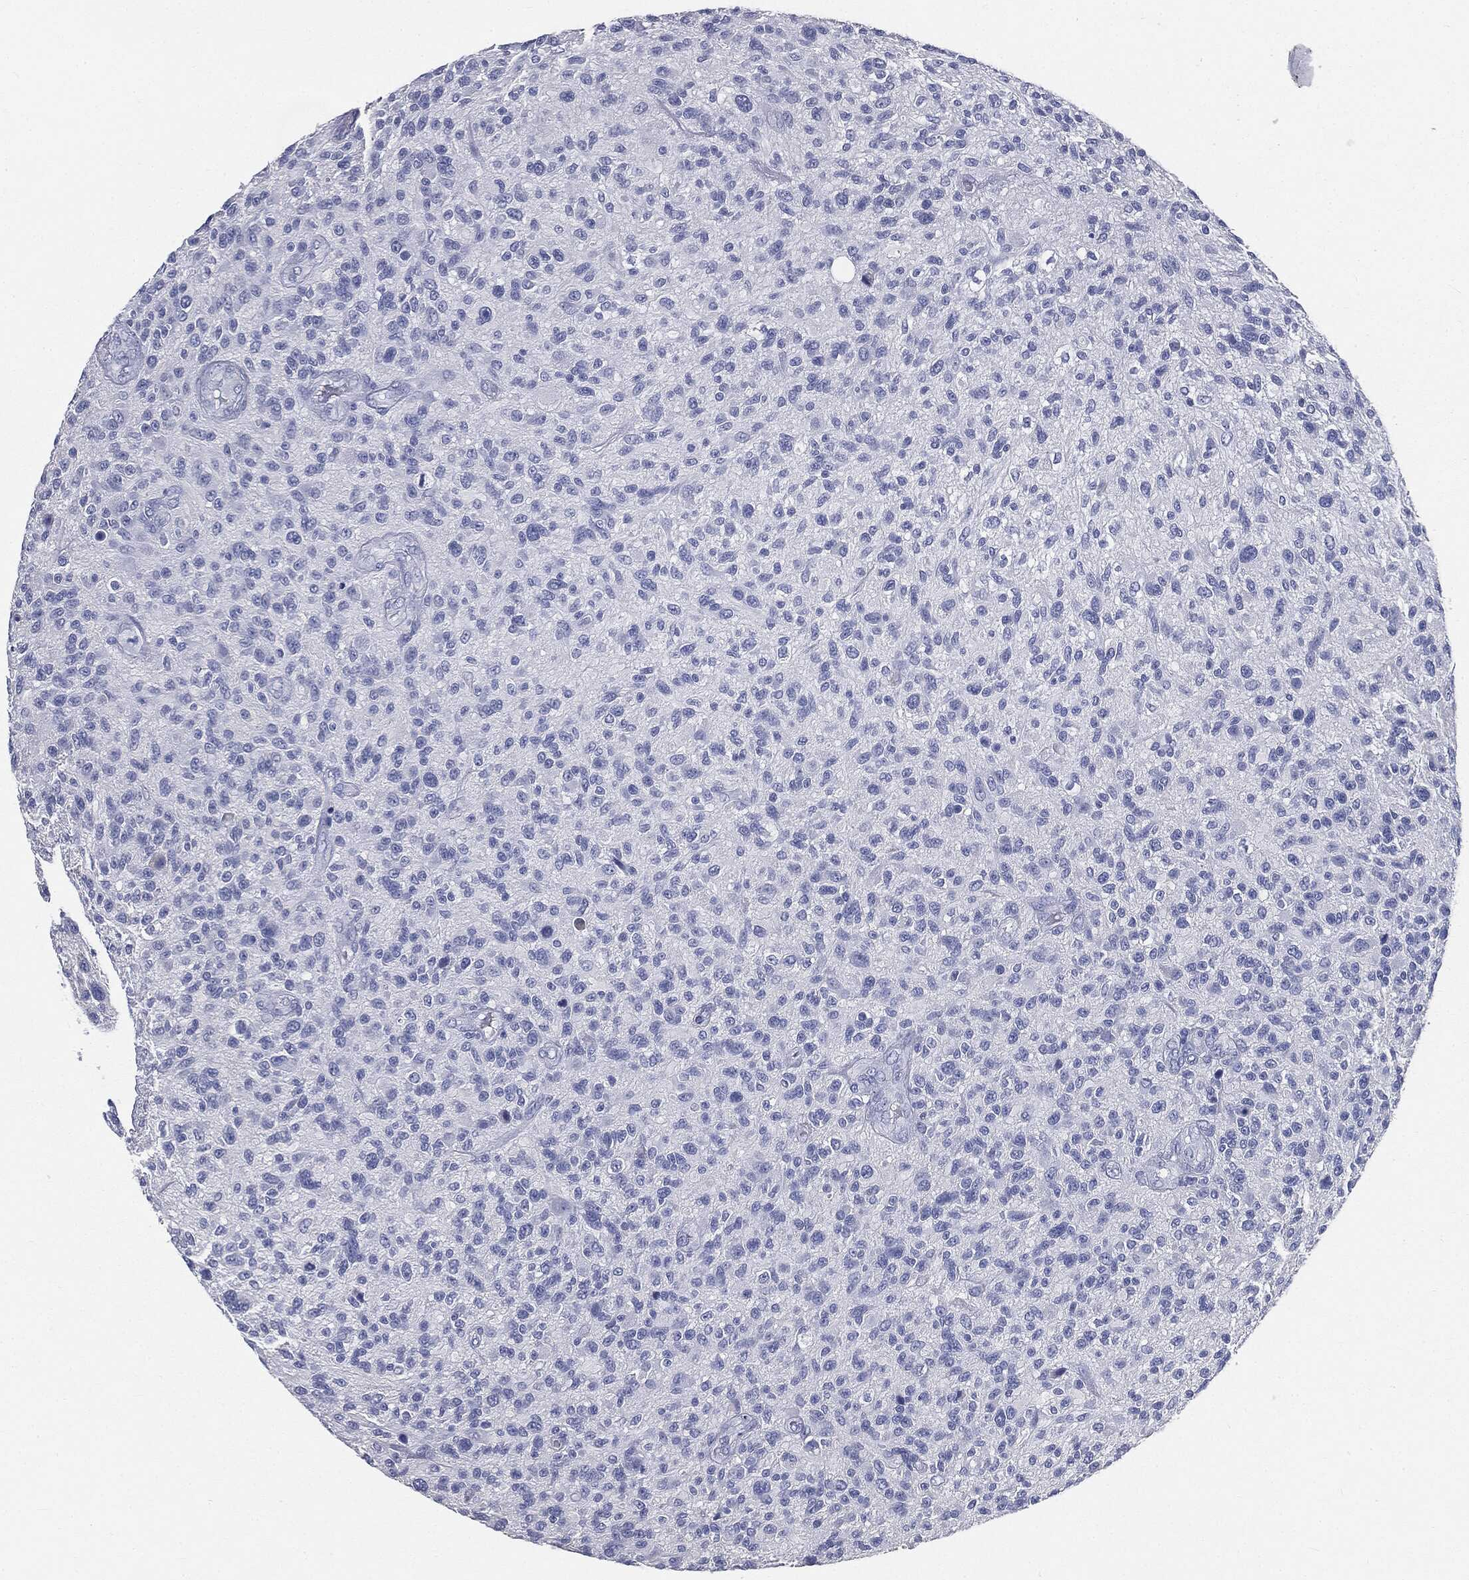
{"staining": {"intensity": "negative", "quantity": "none", "location": "none"}, "tissue": "glioma", "cell_type": "Tumor cells", "image_type": "cancer", "snomed": [{"axis": "morphology", "description": "Glioma, malignant, High grade"}, {"axis": "topography", "description": "Brain"}], "caption": "This is a micrograph of IHC staining of high-grade glioma (malignant), which shows no expression in tumor cells. (Immunohistochemistry (ihc), brightfield microscopy, high magnification).", "gene": "CUZD1", "patient": {"sex": "male", "age": 47}}